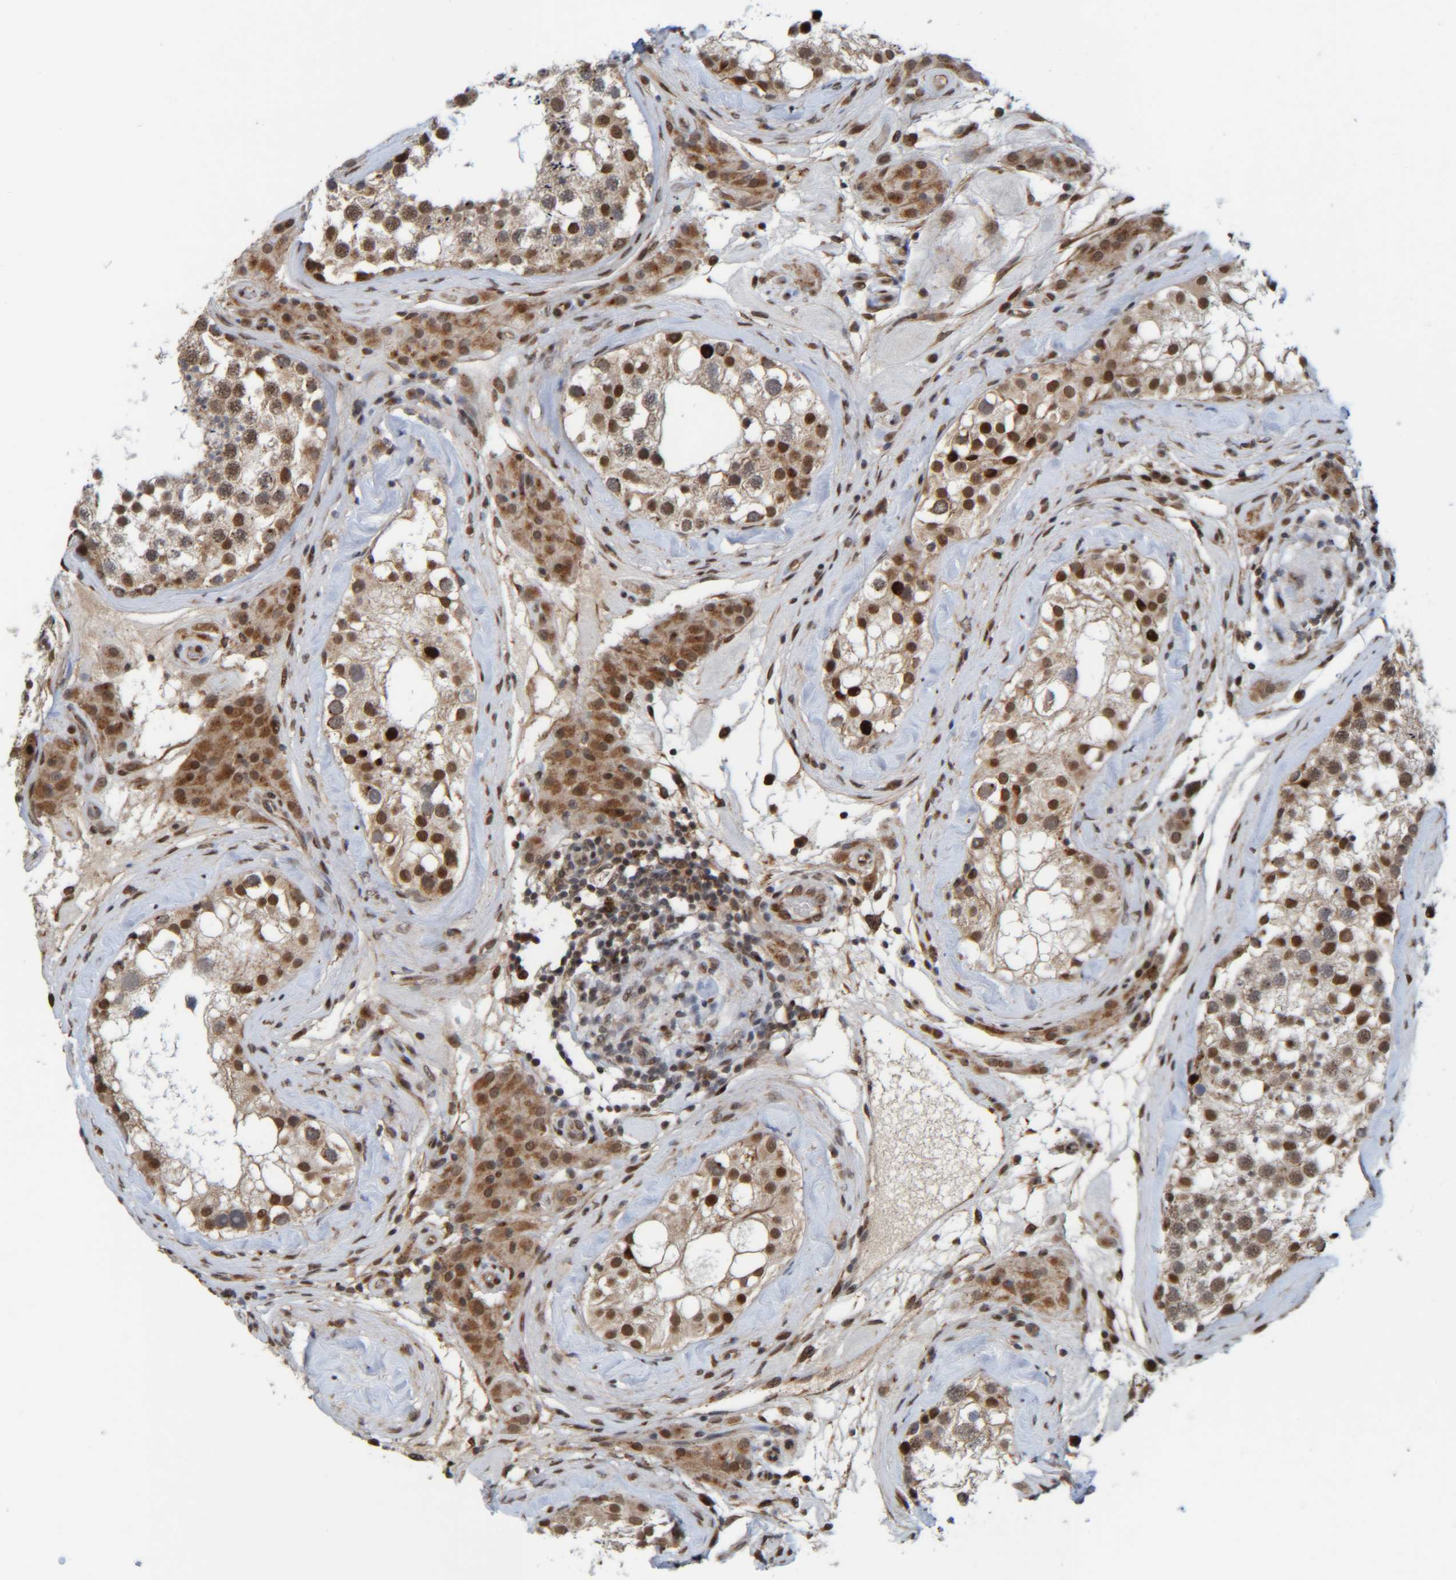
{"staining": {"intensity": "strong", "quantity": ">75%", "location": "nuclear"}, "tissue": "testis", "cell_type": "Cells in seminiferous ducts", "image_type": "normal", "snomed": [{"axis": "morphology", "description": "Normal tissue, NOS"}, {"axis": "topography", "description": "Testis"}], "caption": "Testis was stained to show a protein in brown. There is high levels of strong nuclear expression in about >75% of cells in seminiferous ducts. The protein of interest is stained brown, and the nuclei are stained in blue (DAB (3,3'-diaminobenzidine) IHC with brightfield microscopy, high magnification).", "gene": "CCDC57", "patient": {"sex": "male", "age": 46}}